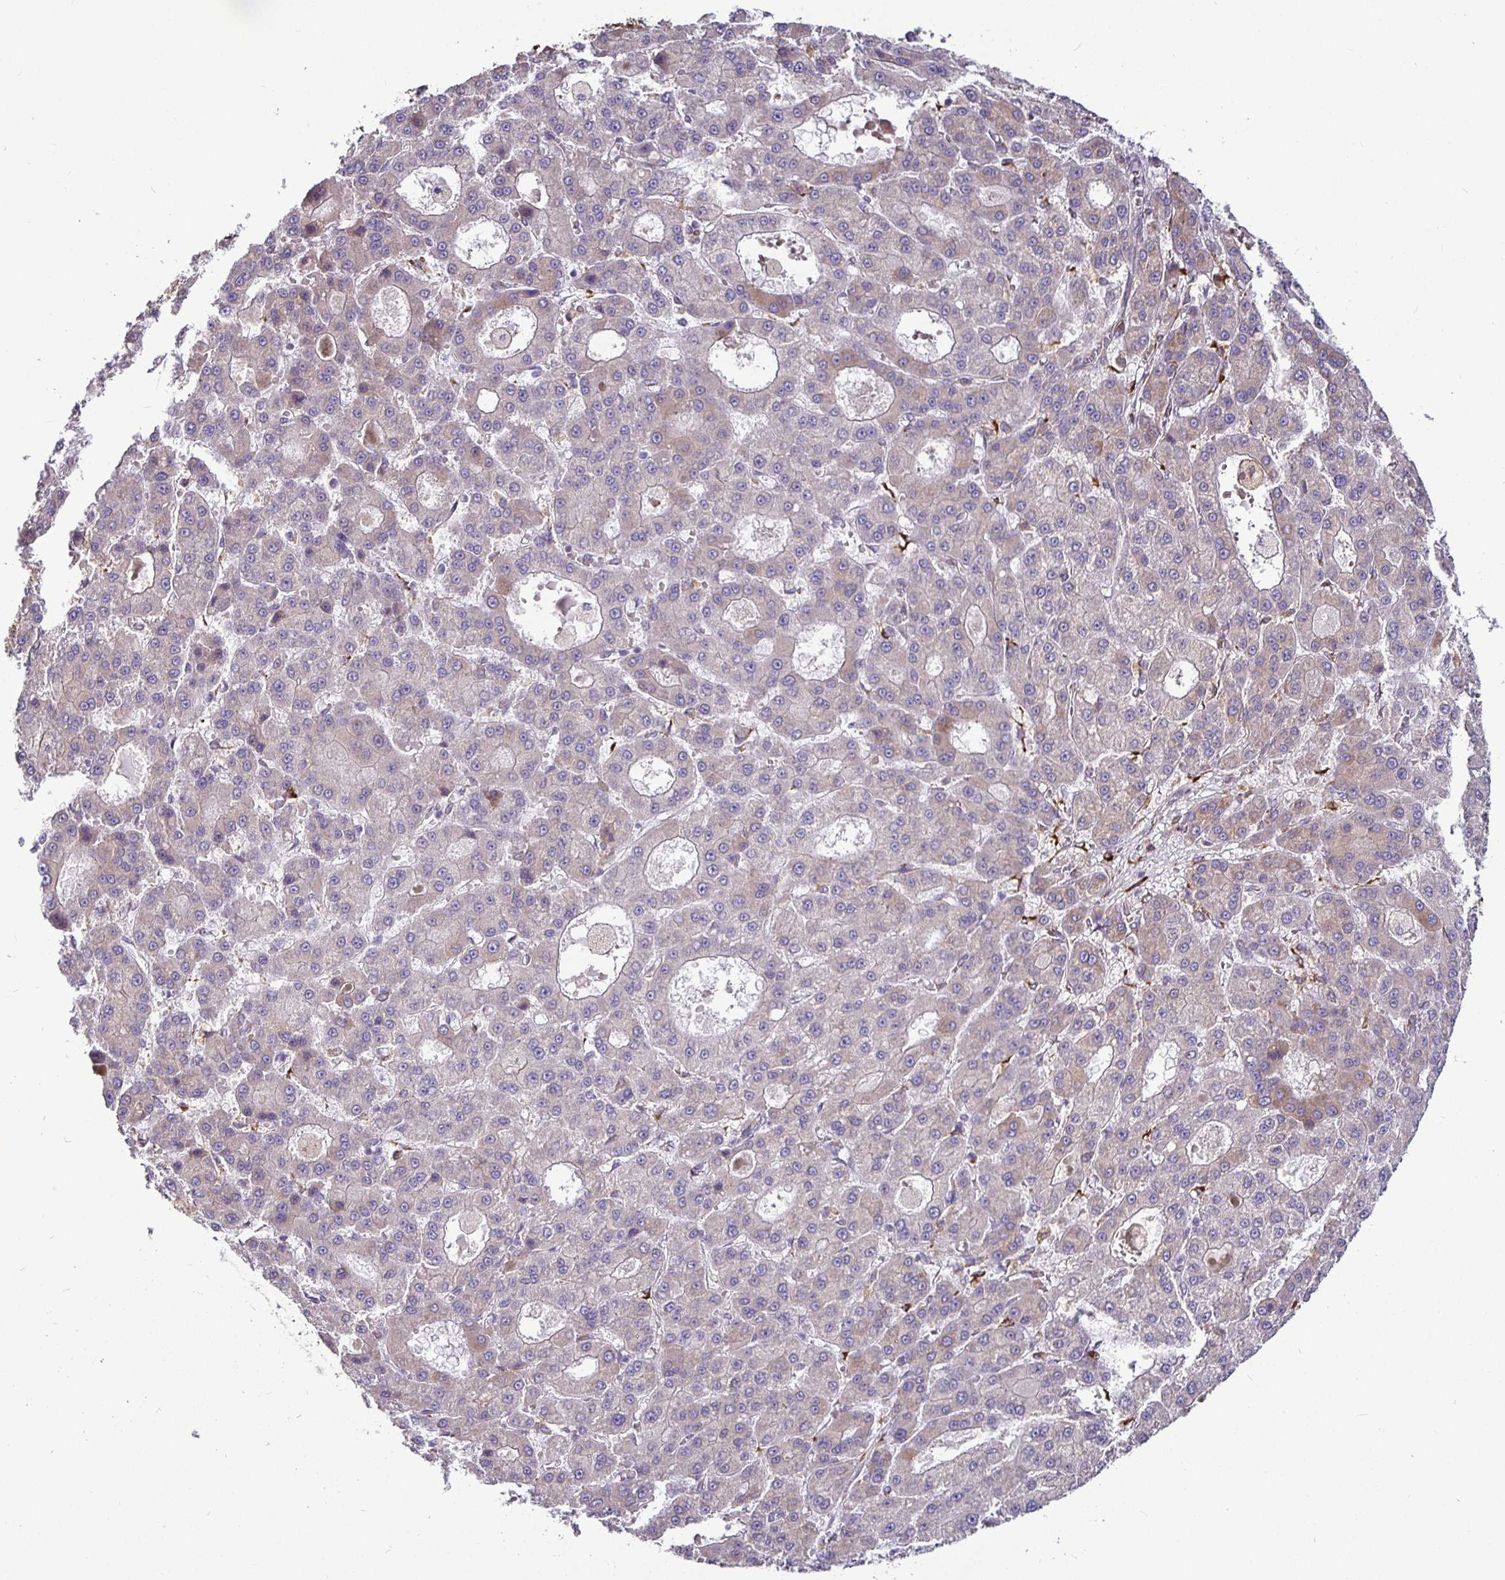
{"staining": {"intensity": "negative", "quantity": "none", "location": "none"}, "tissue": "liver cancer", "cell_type": "Tumor cells", "image_type": "cancer", "snomed": [{"axis": "morphology", "description": "Carcinoma, Hepatocellular, NOS"}, {"axis": "topography", "description": "Liver"}], "caption": "There is no significant staining in tumor cells of liver hepatocellular carcinoma. (Stains: DAB (3,3'-diaminobenzidine) IHC with hematoxylin counter stain, Microscopy: brightfield microscopy at high magnification).", "gene": "P4HA2", "patient": {"sex": "male", "age": 70}}